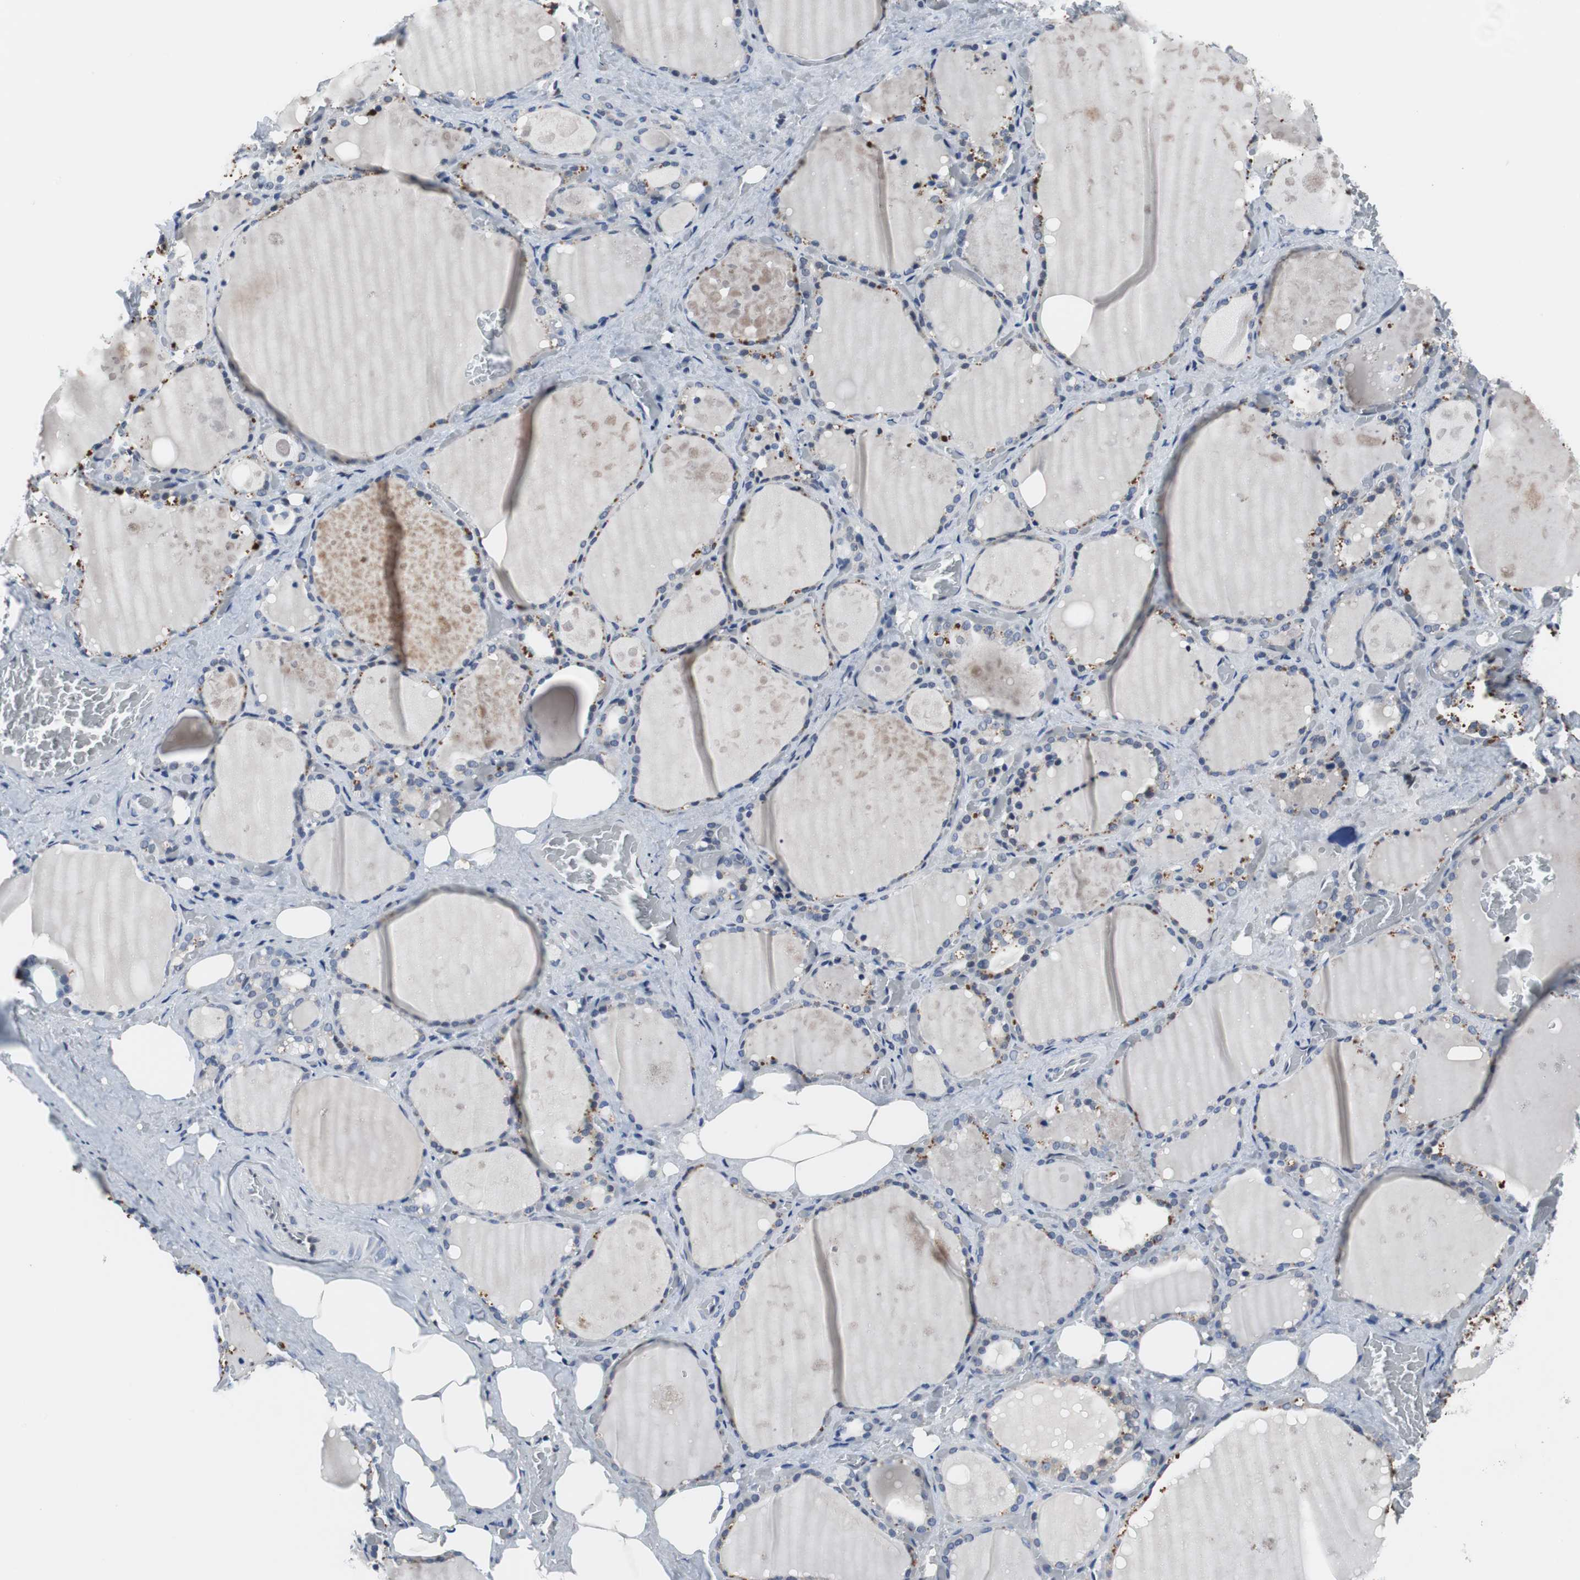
{"staining": {"intensity": "weak", "quantity": "<25%", "location": "cytoplasmic/membranous"}, "tissue": "thyroid gland", "cell_type": "Glandular cells", "image_type": "normal", "snomed": [{"axis": "morphology", "description": "Normal tissue, NOS"}, {"axis": "topography", "description": "Thyroid gland"}], "caption": "Thyroid gland stained for a protein using IHC displays no staining glandular cells.", "gene": "TP63", "patient": {"sex": "male", "age": 61}}